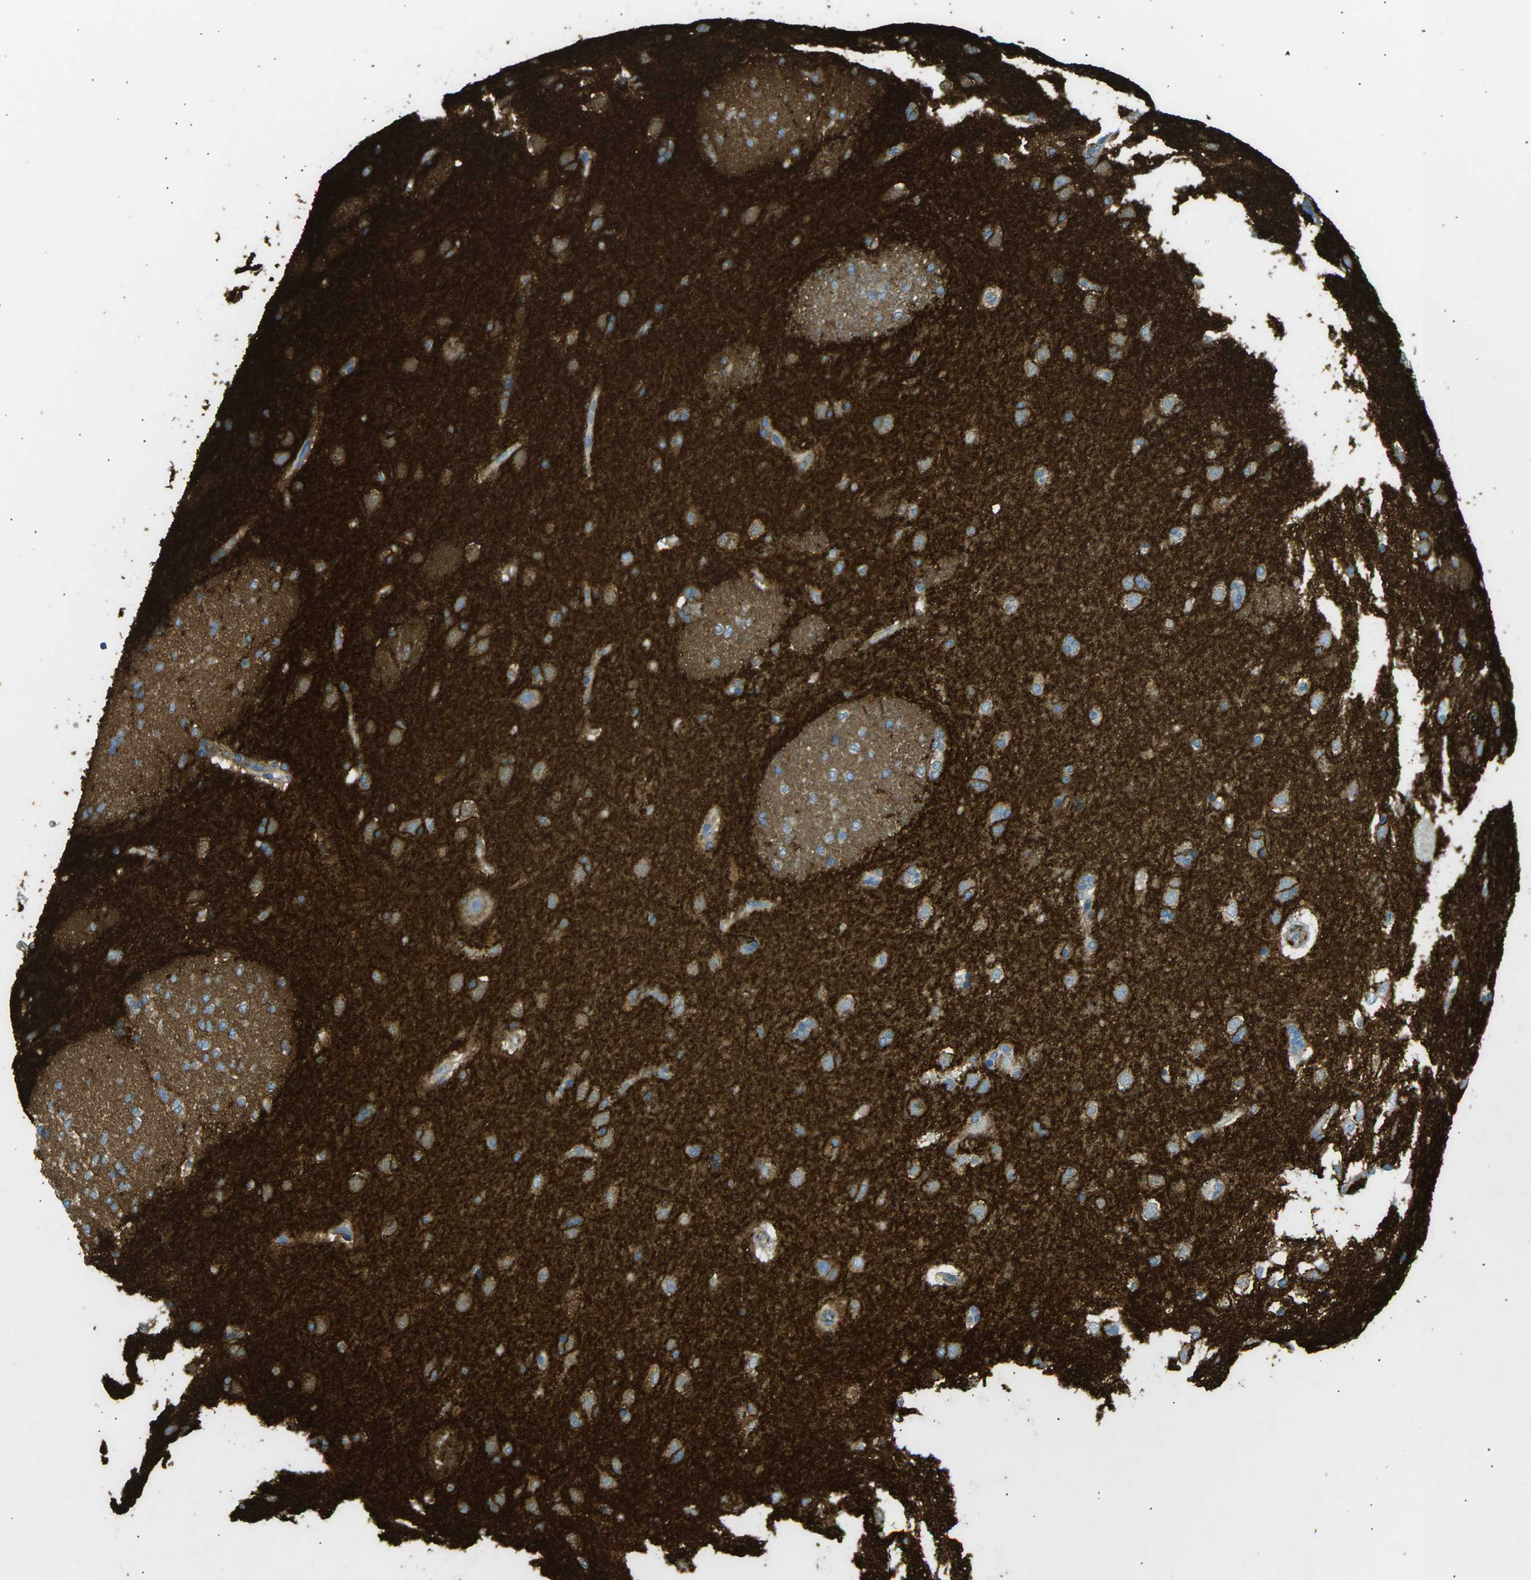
{"staining": {"intensity": "weak", "quantity": "<25%", "location": "cytoplasmic/membranous"}, "tissue": "caudate", "cell_type": "Glial cells", "image_type": "normal", "snomed": [{"axis": "morphology", "description": "Normal tissue, NOS"}, {"axis": "topography", "description": "Lateral ventricle wall"}], "caption": "Immunohistochemical staining of normal caudate demonstrates no significant positivity in glial cells.", "gene": "ATP2B4", "patient": {"sex": "female", "age": 19}}